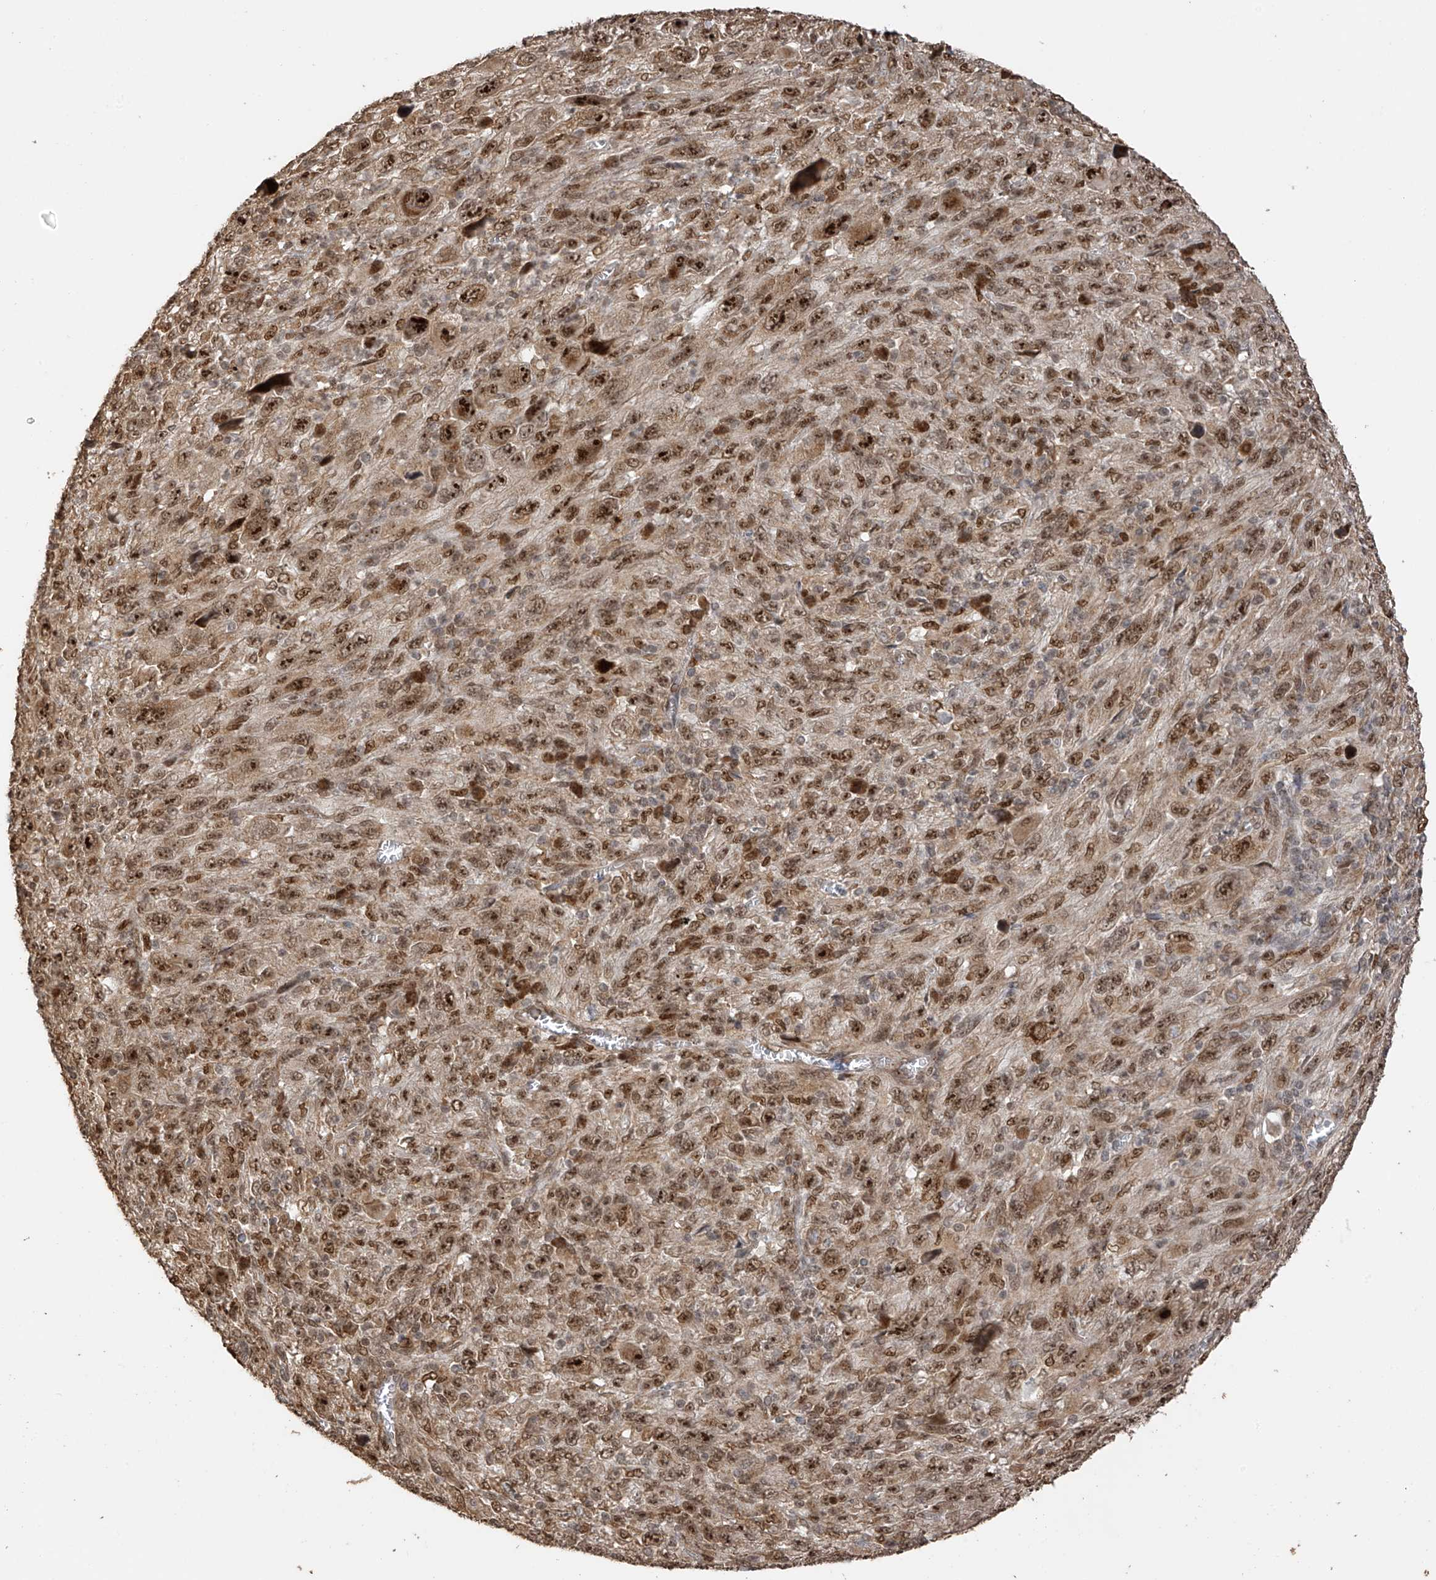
{"staining": {"intensity": "strong", "quantity": ">75%", "location": "cytoplasmic/membranous,nuclear"}, "tissue": "melanoma", "cell_type": "Tumor cells", "image_type": "cancer", "snomed": [{"axis": "morphology", "description": "Malignant melanoma, Metastatic site"}, {"axis": "topography", "description": "Skin"}], "caption": "Protein expression by immunohistochemistry exhibits strong cytoplasmic/membranous and nuclear expression in approximately >75% of tumor cells in melanoma.", "gene": "ERLEC1", "patient": {"sex": "female", "age": 56}}